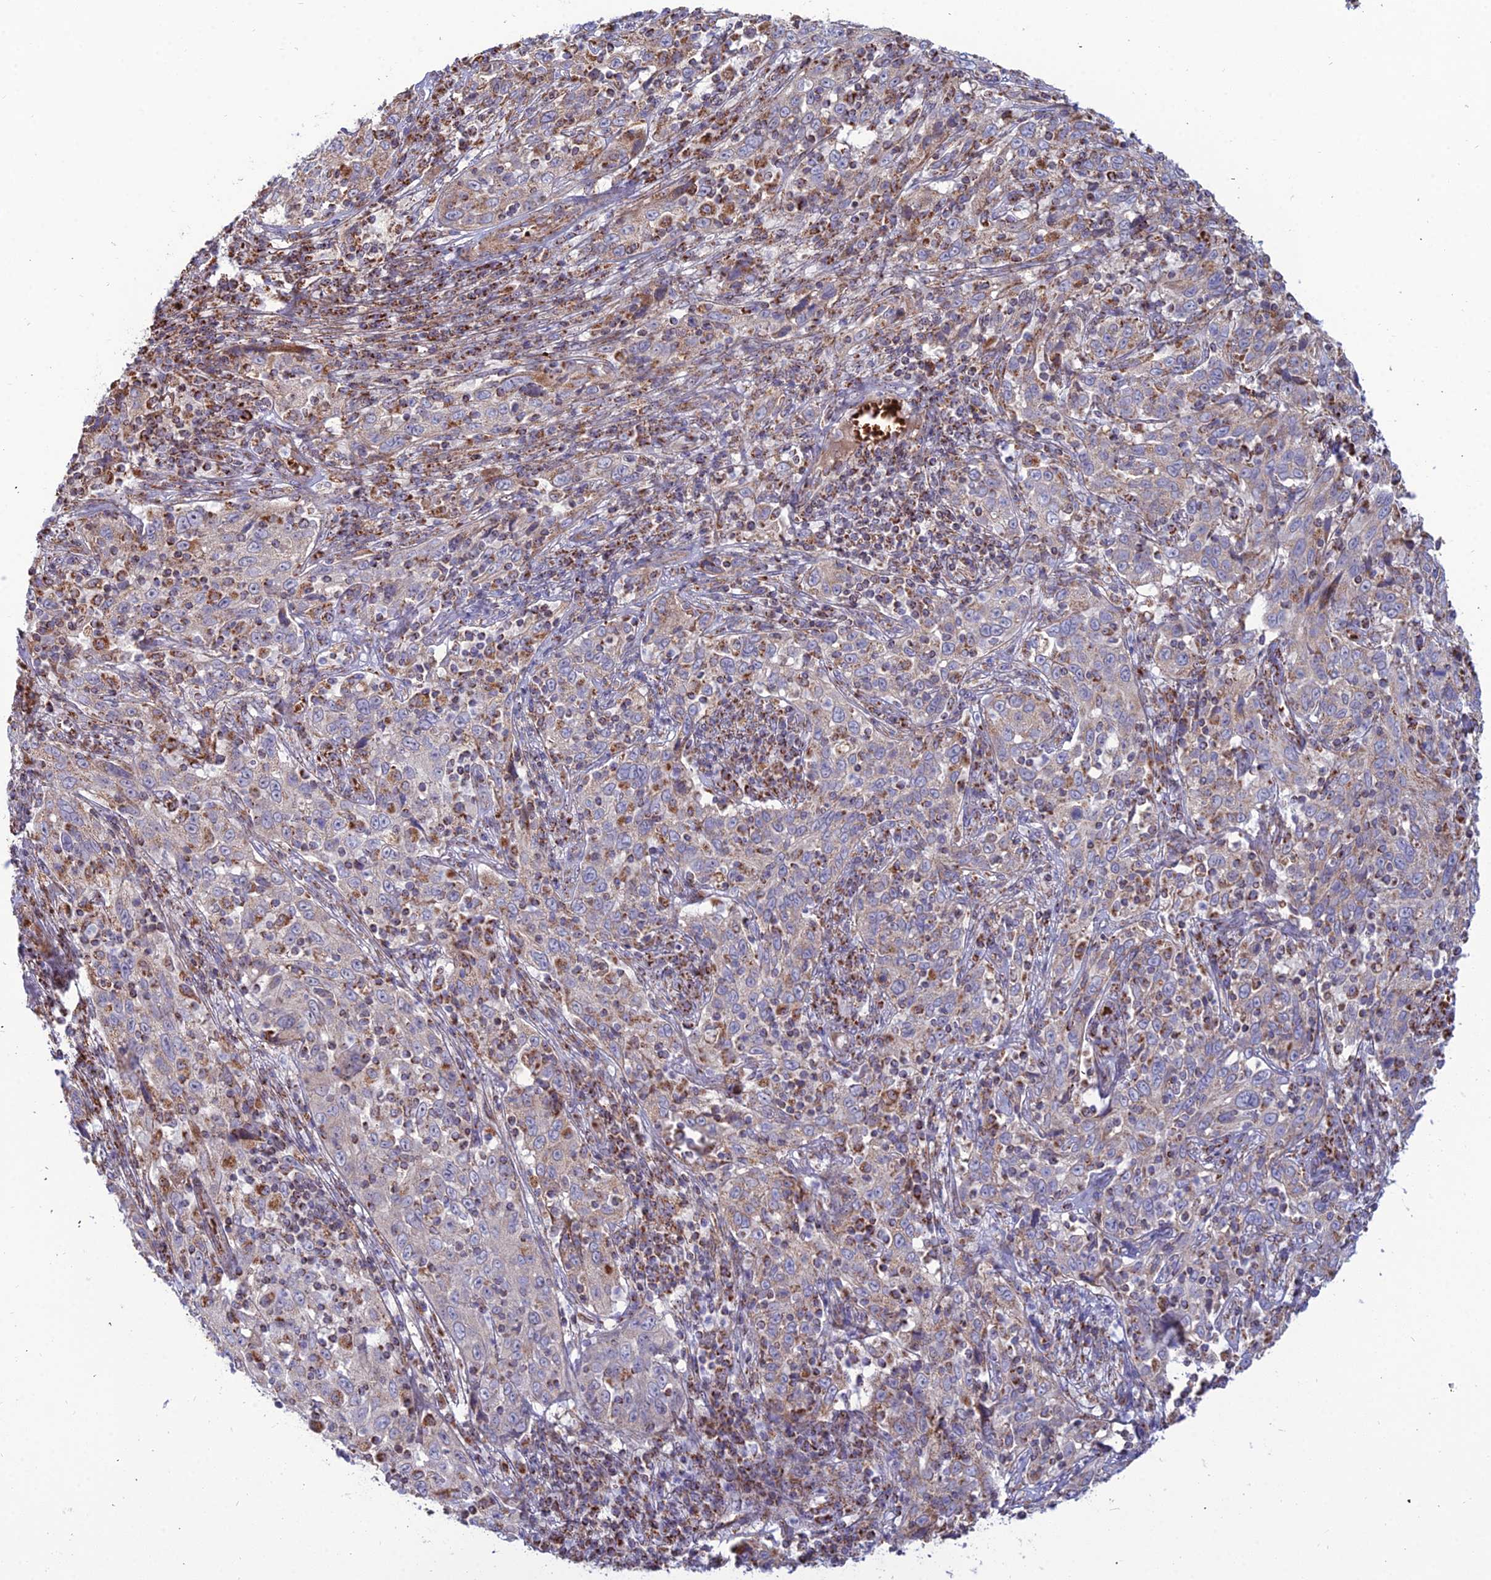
{"staining": {"intensity": "moderate", "quantity": "<25%", "location": "cytoplasmic/membranous"}, "tissue": "cervical cancer", "cell_type": "Tumor cells", "image_type": "cancer", "snomed": [{"axis": "morphology", "description": "Squamous cell carcinoma, NOS"}, {"axis": "topography", "description": "Cervix"}], "caption": "This micrograph shows immunohistochemistry staining of human cervical cancer (squamous cell carcinoma), with low moderate cytoplasmic/membranous expression in approximately <25% of tumor cells.", "gene": "SLC35F4", "patient": {"sex": "female", "age": 46}}